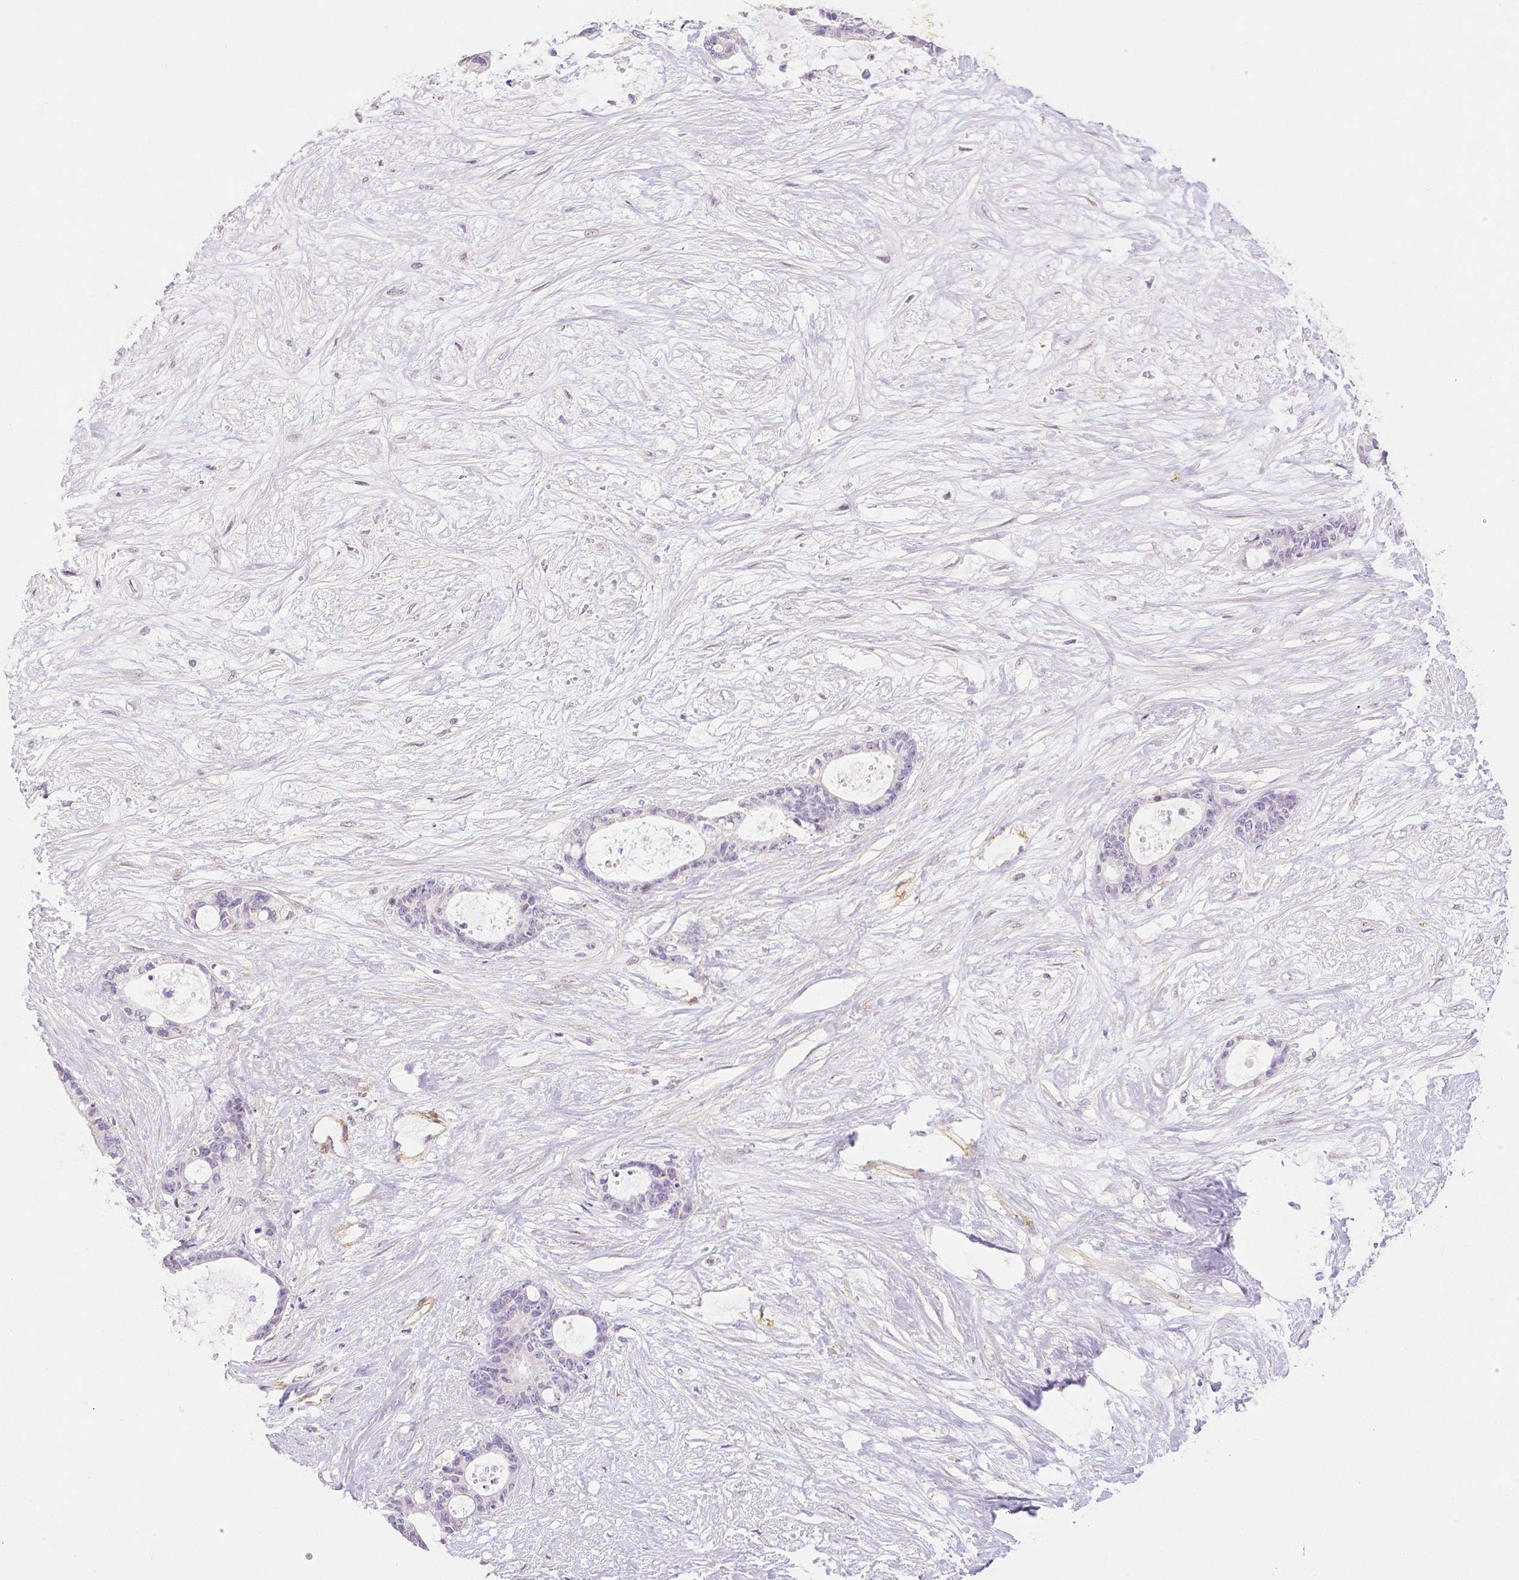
{"staining": {"intensity": "negative", "quantity": "none", "location": "none"}, "tissue": "liver cancer", "cell_type": "Tumor cells", "image_type": "cancer", "snomed": [{"axis": "morphology", "description": "Normal tissue, NOS"}, {"axis": "morphology", "description": "Cholangiocarcinoma"}, {"axis": "topography", "description": "Liver"}, {"axis": "topography", "description": "Peripheral nerve tissue"}], "caption": "IHC histopathology image of human liver cancer stained for a protein (brown), which demonstrates no expression in tumor cells.", "gene": "THY1", "patient": {"sex": "female", "age": 73}}